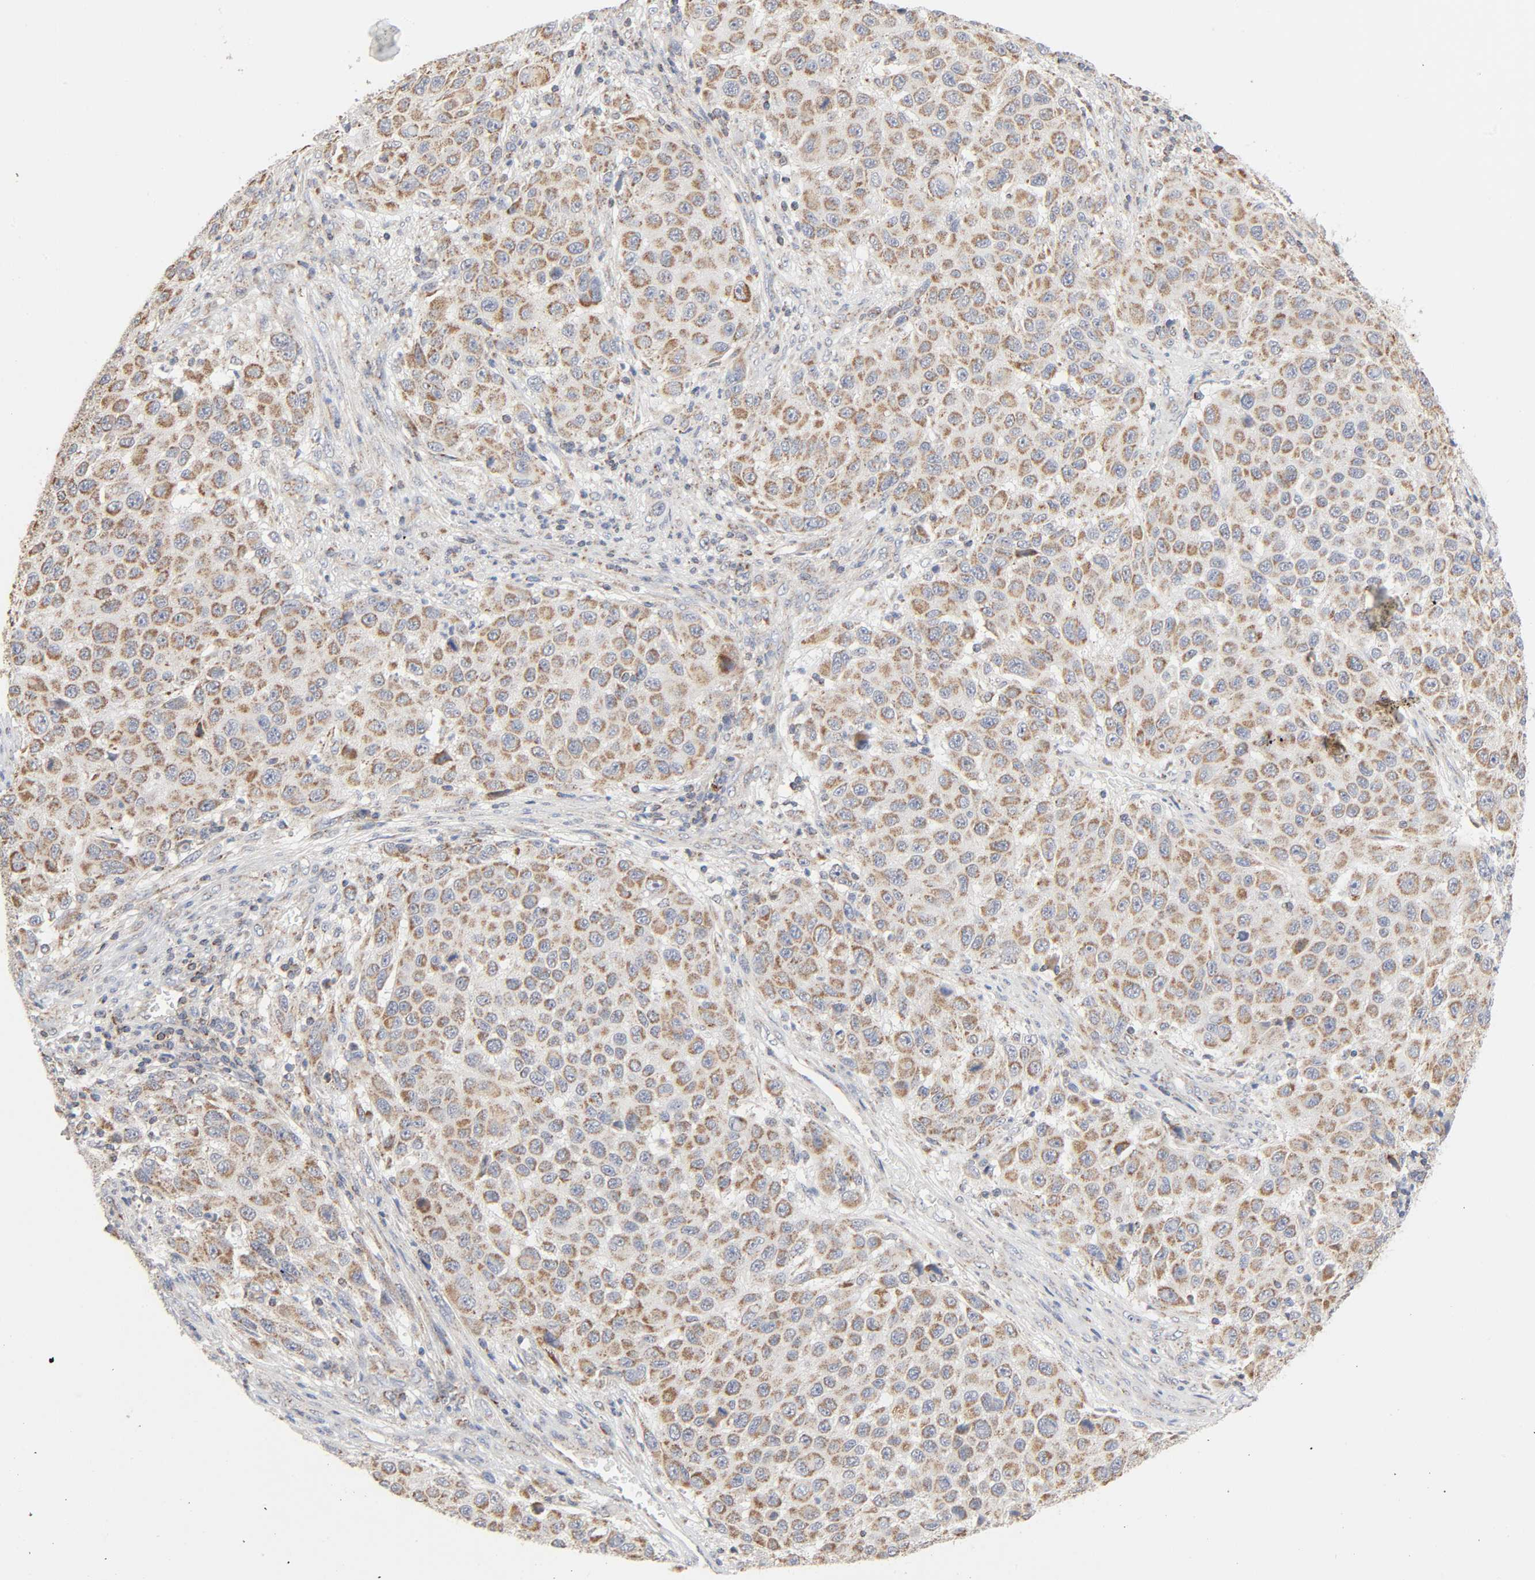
{"staining": {"intensity": "moderate", "quantity": ">75%", "location": "cytoplasmic/membranous"}, "tissue": "melanoma", "cell_type": "Tumor cells", "image_type": "cancer", "snomed": [{"axis": "morphology", "description": "Malignant melanoma, Metastatic site"}, {"axis": "topography", "description": "Lymph node"}], "caption": "A brown stain labels moderate cytoplasmic/membranous staining of a protein in melanoma tumor cells.", "gene": "SYT16", "patient": {"sex": "male", "age": 61}}